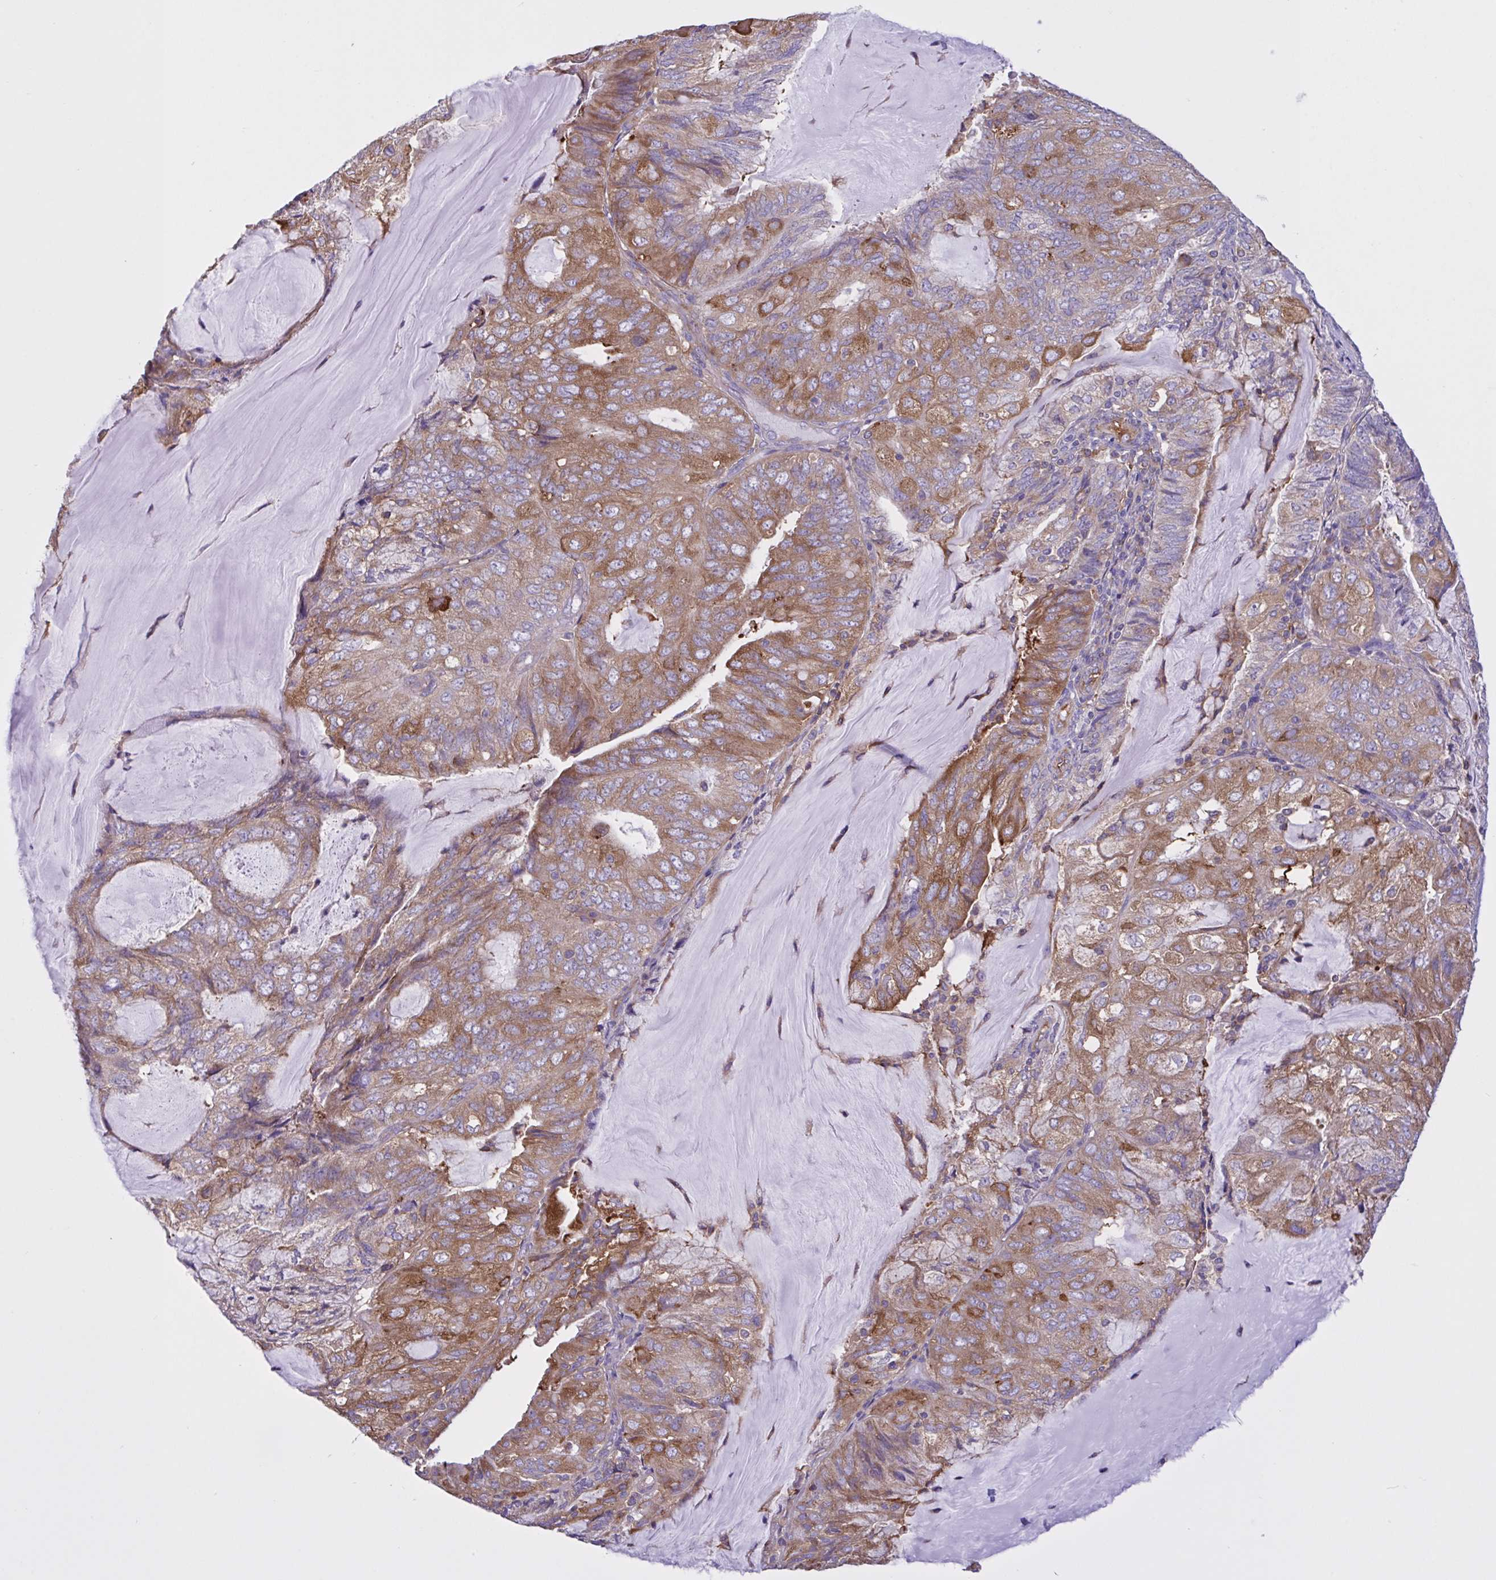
{"staining": {"intensity": "moderate", "quantity": ">75%", "location": "cytoplasmic/membranous"}, "tissue": "endometrial cancer", "cell_type": "Tumor cells", "image_type": "cancer", "snomed": [{"axis": "morphology", "description": "Adenocarcinoma, NOS"}, {"axis": "topography", "description": "Endometrium"}], "caption": "Moderate cytoplasmic/membranous protein expression is identified in about >75% of tumor cells in endometrial adenocarcinoma.", "gene": "OR51M1", "patient": {"sex": "female", "age": 81}}